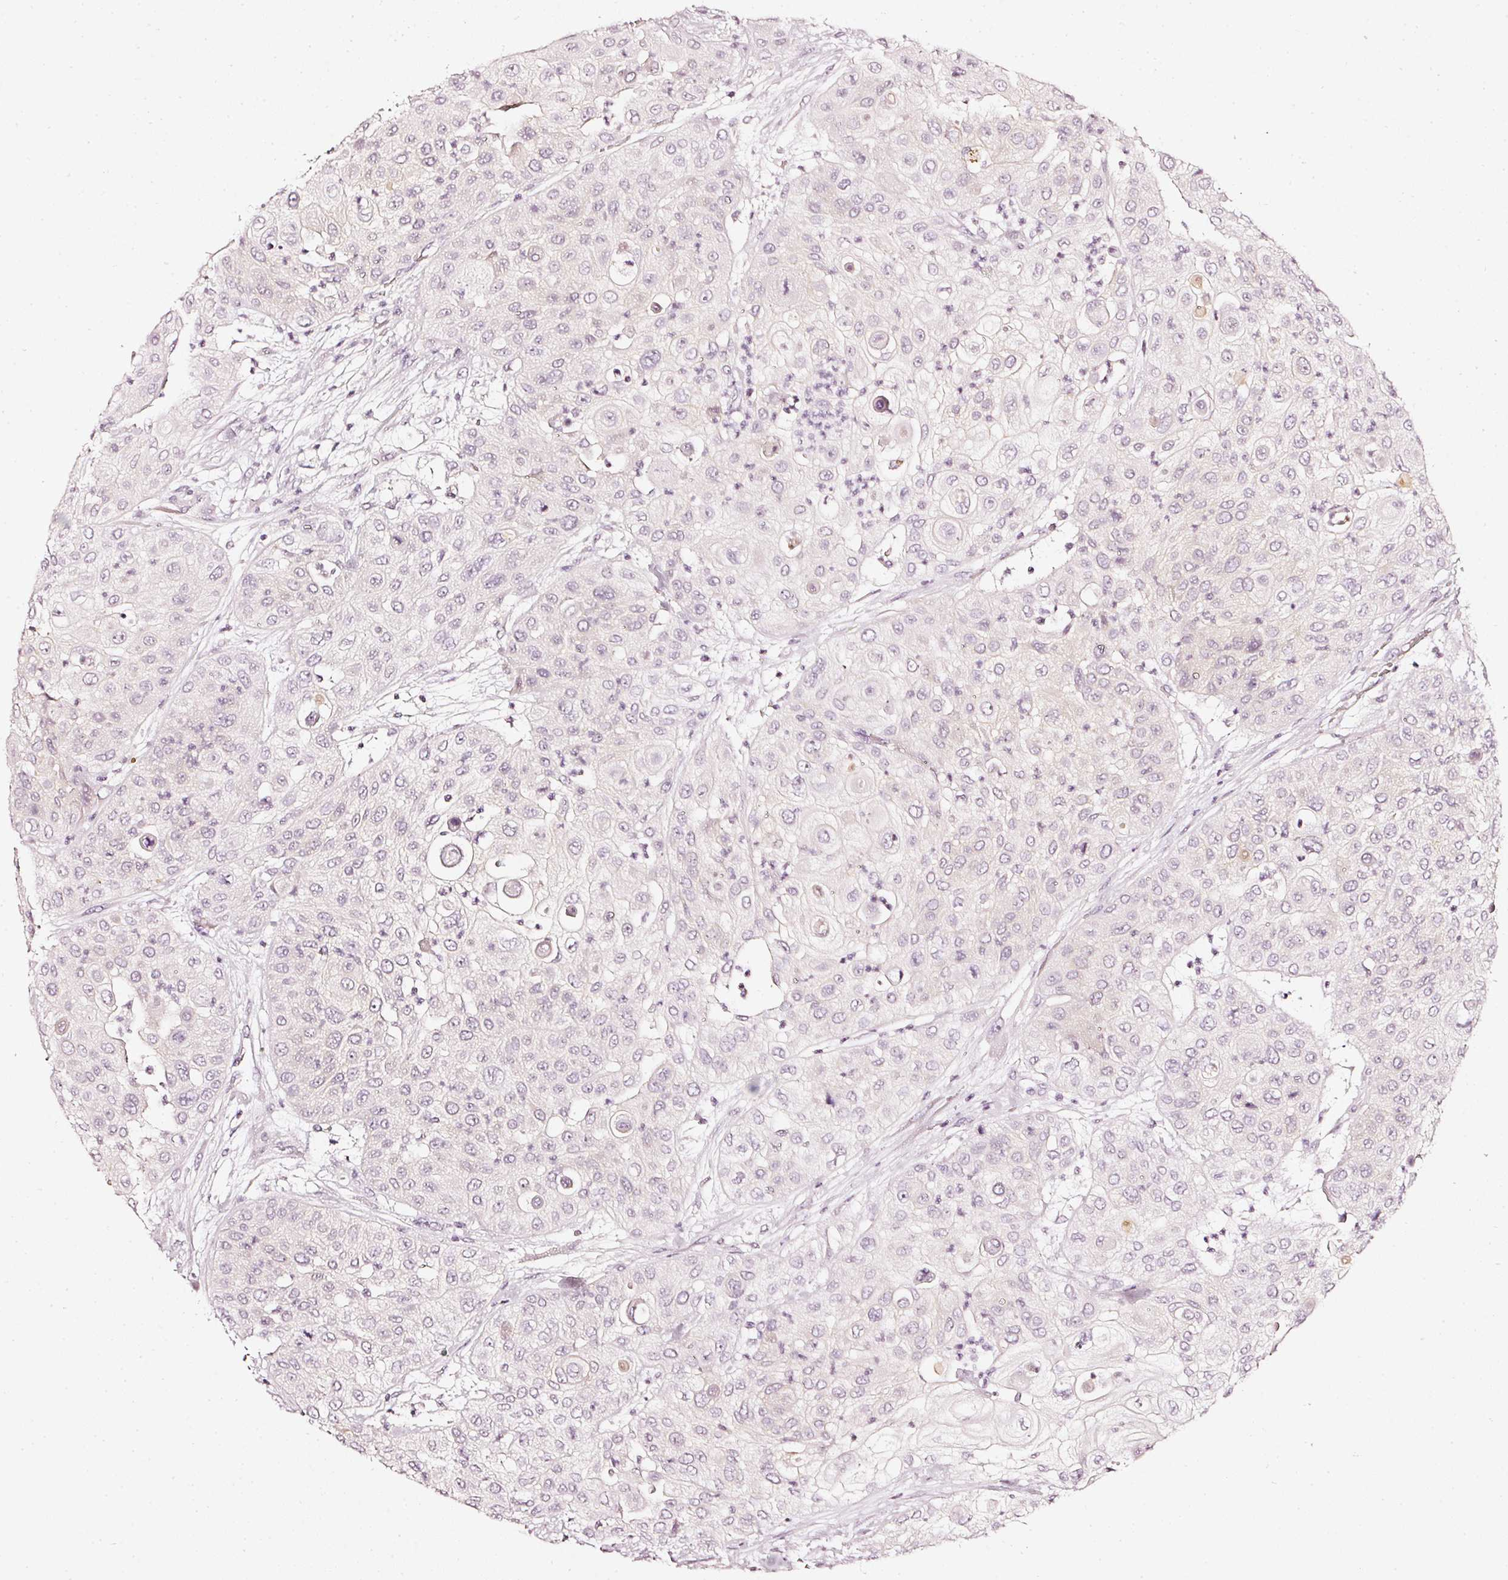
{"staining": {"intensity": "negative", "quantity": "none", "location": "none"}, "tissue": "urothelial cancer", "cell_type": "Tumor cells", "image_type": "cancer", "snomed": [{"axis": "morphology", "description": "Urothelial carcinoma, High grade"}, {"axis": "topography", "description": "Urinary bladder"}], "caption": "IHC micrograph of neoplastic tissue: urothelial cancer stained with DAB displays no significant protein staining in tumor cells.", "gene": "CNP", "patient": {"sex": "female", "age": 79}}